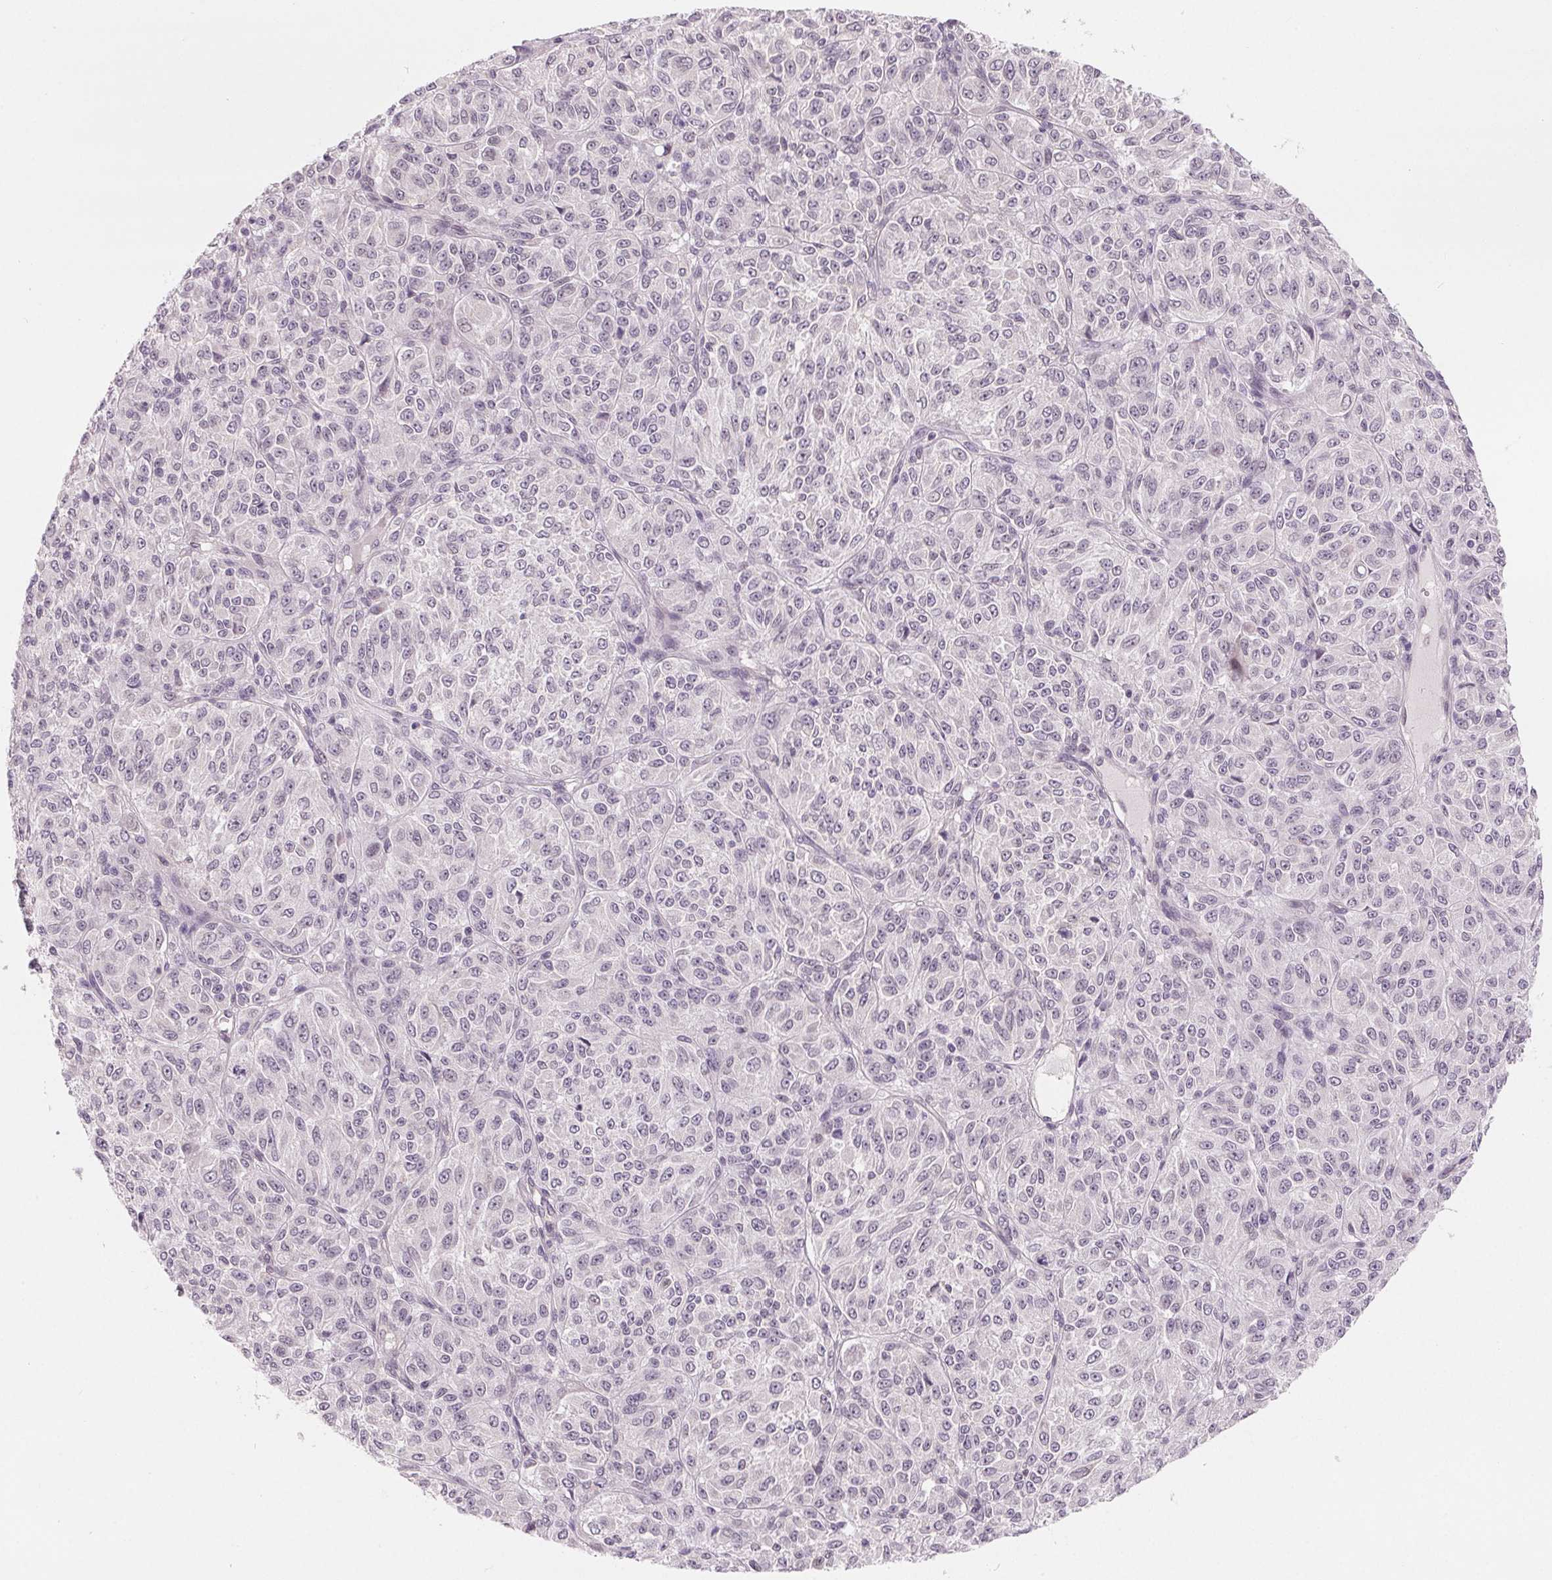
{"staining": {"intensity": "negative", "quantity": "none", "location": "none"}, "tissue": "melanoma", "cell_type": "Tumor cells", "image_type": "cancer", "snomed": [{"axis": "morphology", "description": "Malignant melanoma, Metastatic site"}, {"axis": "topography", "description": "Brain"}], "caption": "IHC of human malignant melanoma (metastatic site) shows no expression in tumor cells.", "gene": "CFC1", "patient": {"sex": "female", "age": 56}}